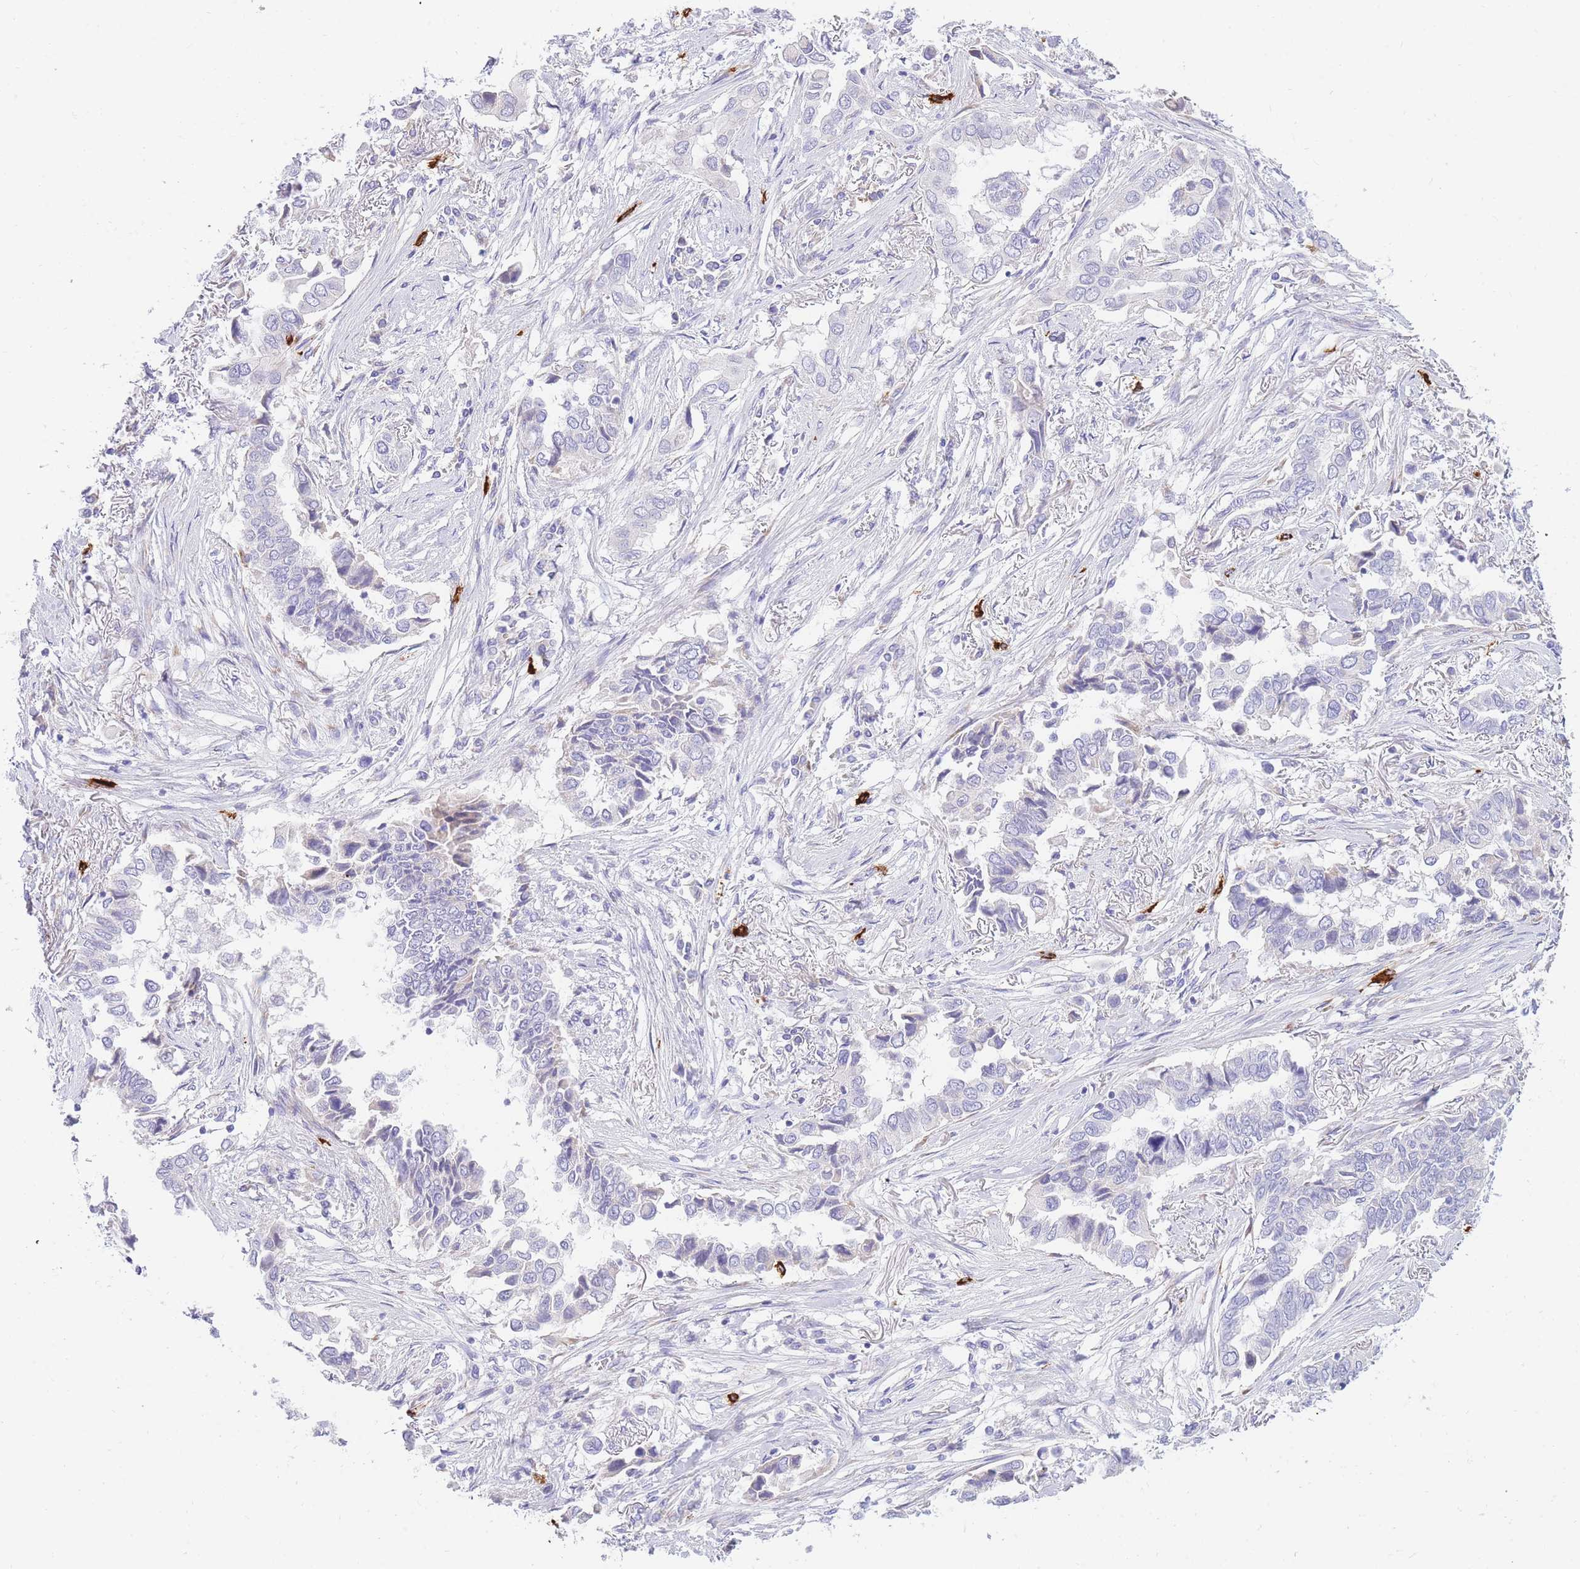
{"staining": {"intensity": "negative", "quantity": "none", "location": "none"}, "tissue": "lung cancer", "cell_type": "Tumor cells", "image_type": "cancer", "snomed": [{"axis": "morphology", "description": "Adenocarcinoma, NOS"}, {"axis": "topography", "description": "Lung"}], "caption": "This is an IHC image of lung adenocarcinoma. There is no staining in tumor cells.", "gene": "TPSD1", "patient": {"sex": "female", "age": 76}}